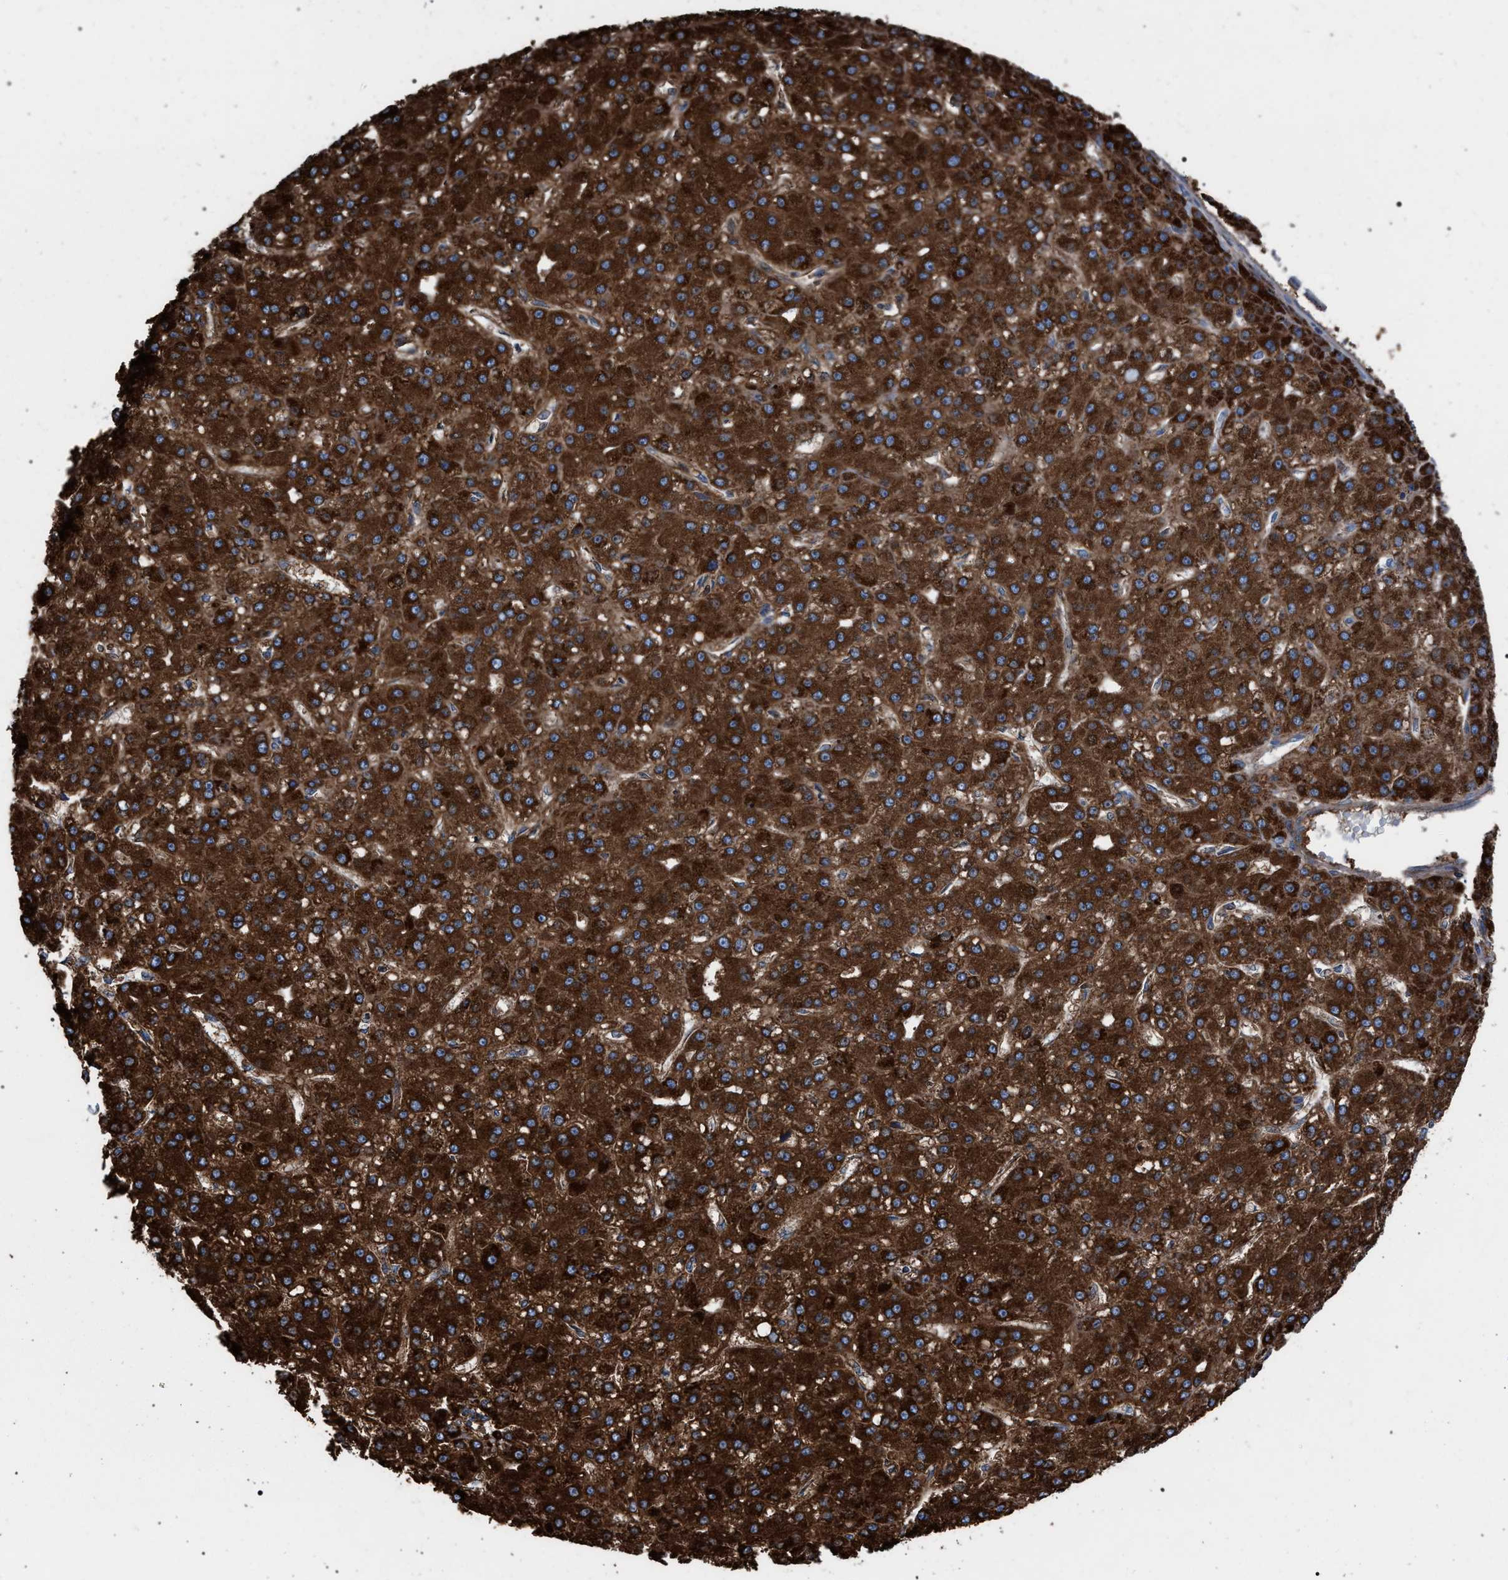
{"staining": {"intensity": "strong", "quantity": ">75%", "location": "cytoplasmic/membranous"}, "tissue": "liver cancer", "cell_type": "Tumor cells", "image_type": "cancer", "snomed": [{"axis": "morphology", "description": "Carcinoma, Hepatocellular, NOS"}, {"axis": "topography", "description": "Liver"}], "caption": "Immunohistochemistry (DAB (3,3'-diaminobenzidine)) staining of liver hepatocellular carcinoma displays strong cytoplasmic/membranous protein positivity in approximately >75% of tumor cells.", "gene": "VPS13A", "patient": {"sex": "male", "age": 67}}